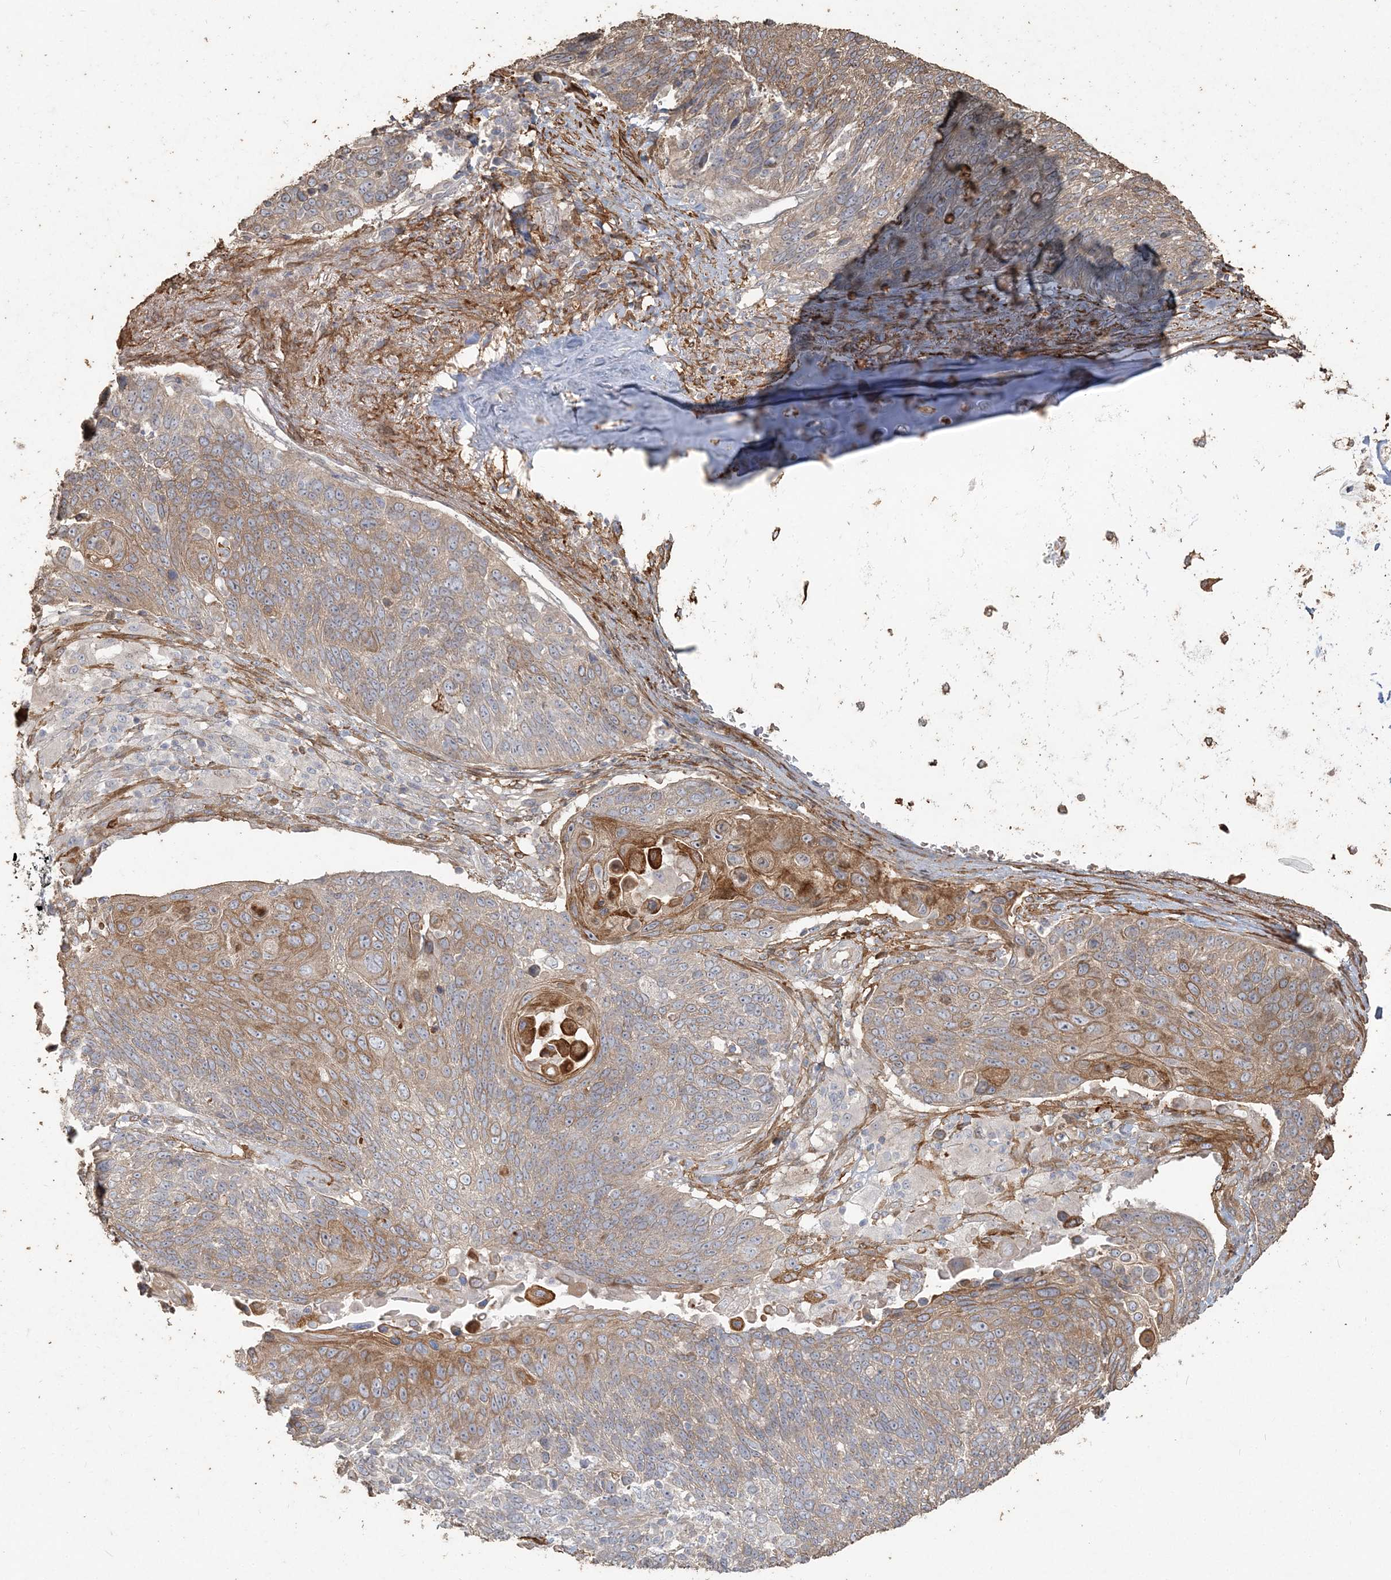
{"staining": {"intensity": "moderate", "quantity": ">75%", "location": "cytoplasmic/membranous"}, "tissue": "lung cancer", "cell_type": "Tumor cells", "image_type": "cancer", "snomed": [{"axis": "morphology", "description": "Squamous cell carcinoma, NOS"}, {"axis": "topography", "description": "Lung"}], "caption": "Tumor cells show medium levels of moderate cytoplasmic/membranous positivity in approximately >75% of cells in lung cancer. (Stains: DAB in brown, nuclei in blue, Microscopy: brightfield microscopy at high magnification).", "gene": "RNF145", "patient": {"sex": "male", "age": 66}}